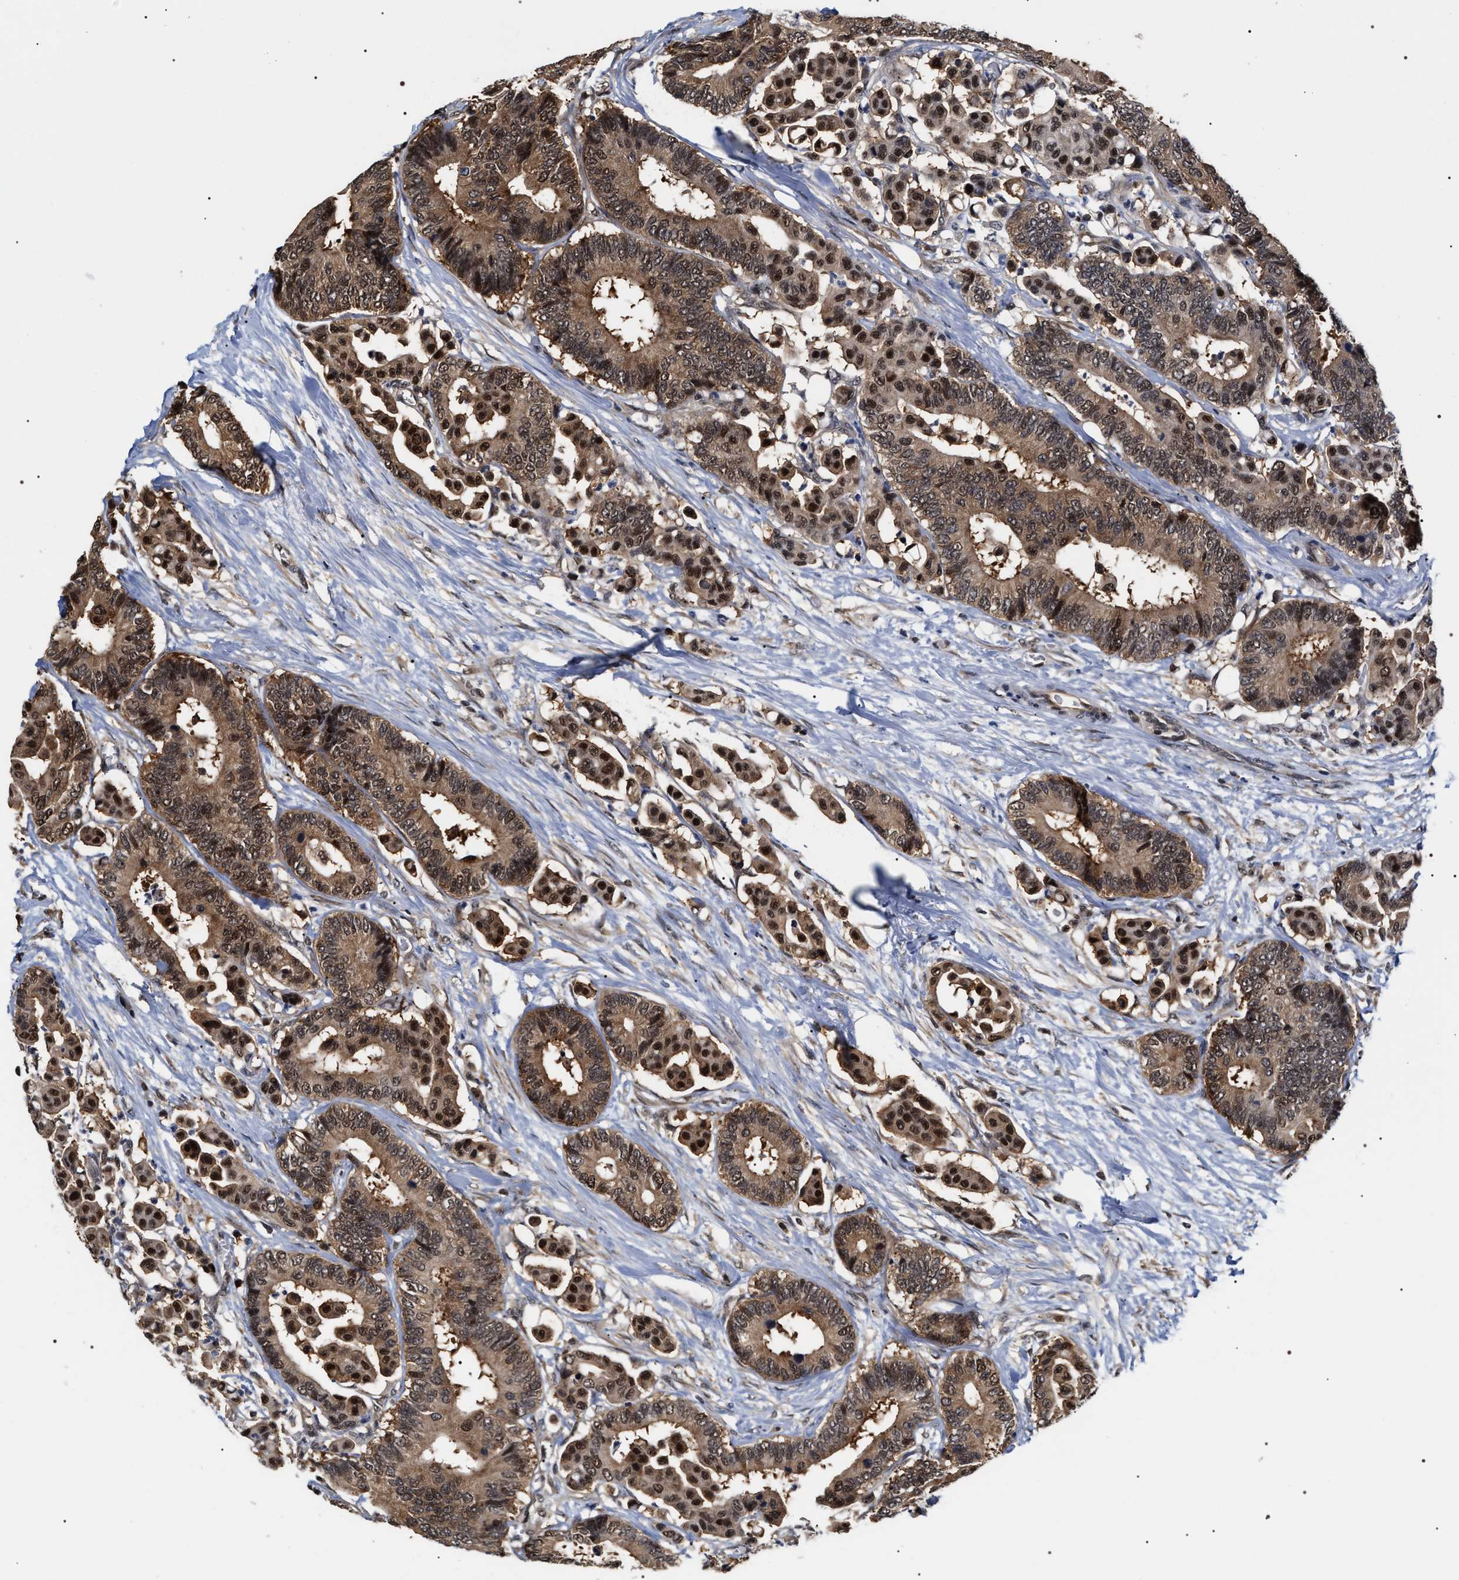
{"staining": {"intensity": "moderate", "quantity": ">75%", "location": "cytoplasmic/membranous,nuclear"}, "tissue": "colorectal cancer", "cell_type": "Tumor cells", "image_type": "cancer", "snomed": [{"axis": "morphology", "description": "Normal tissue, NOS"}, {"axis": "morphology", "description": "Adenocarcinoma, NOS"}, {"axis": "topography", "description": "Colon"}], "caption": "Tumor cells exhibit medium levels of moderate cytoplasmic/membranous and nuclear staining in about >75% of cells in human colorectal cancer. Using DAB (brown) and hematoxylin (blue) stains, captured at high magnification using brightfield microscopy.", "gene": "BAG6", "patient": {"sex": "male", "age": 82}}